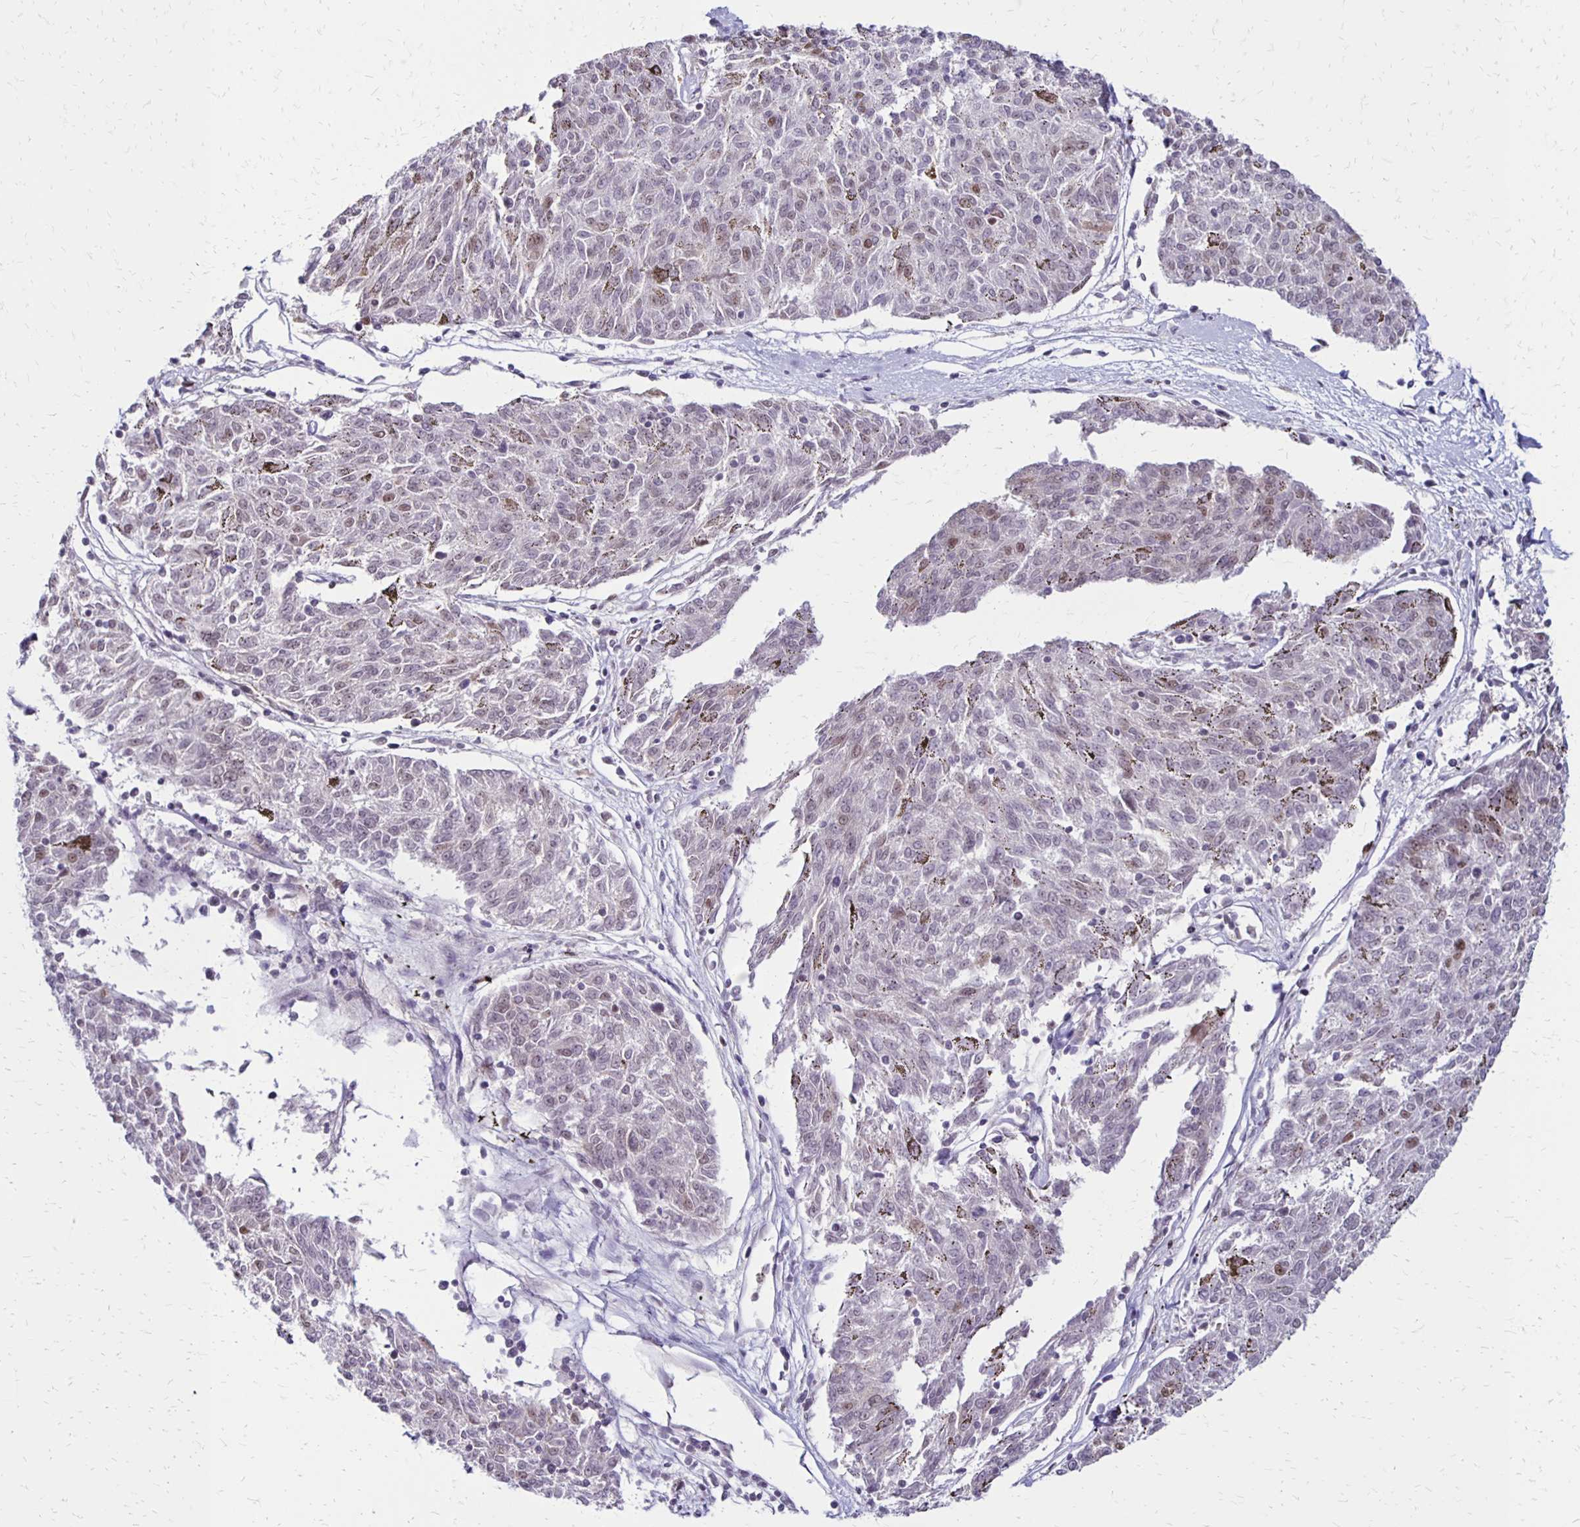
{"staining": {"intensity": "negative", "quantity": "none", "location": "none"}, "tissue": "melanoma", "cell_type": "Tumor cells", "image_type": "cancer", "snomed": [{"axis": "morphology", "description": "Malignant melanoma, NOS"}, {"axis": "topography", "description": "Skin"}], "caption": "The immunohistochemistry micrograph has no significant positivity in tumor cells of malignant melanoma tissue.", "gene": "DDB2", "patient": {"sex": "female", "age": 72}}